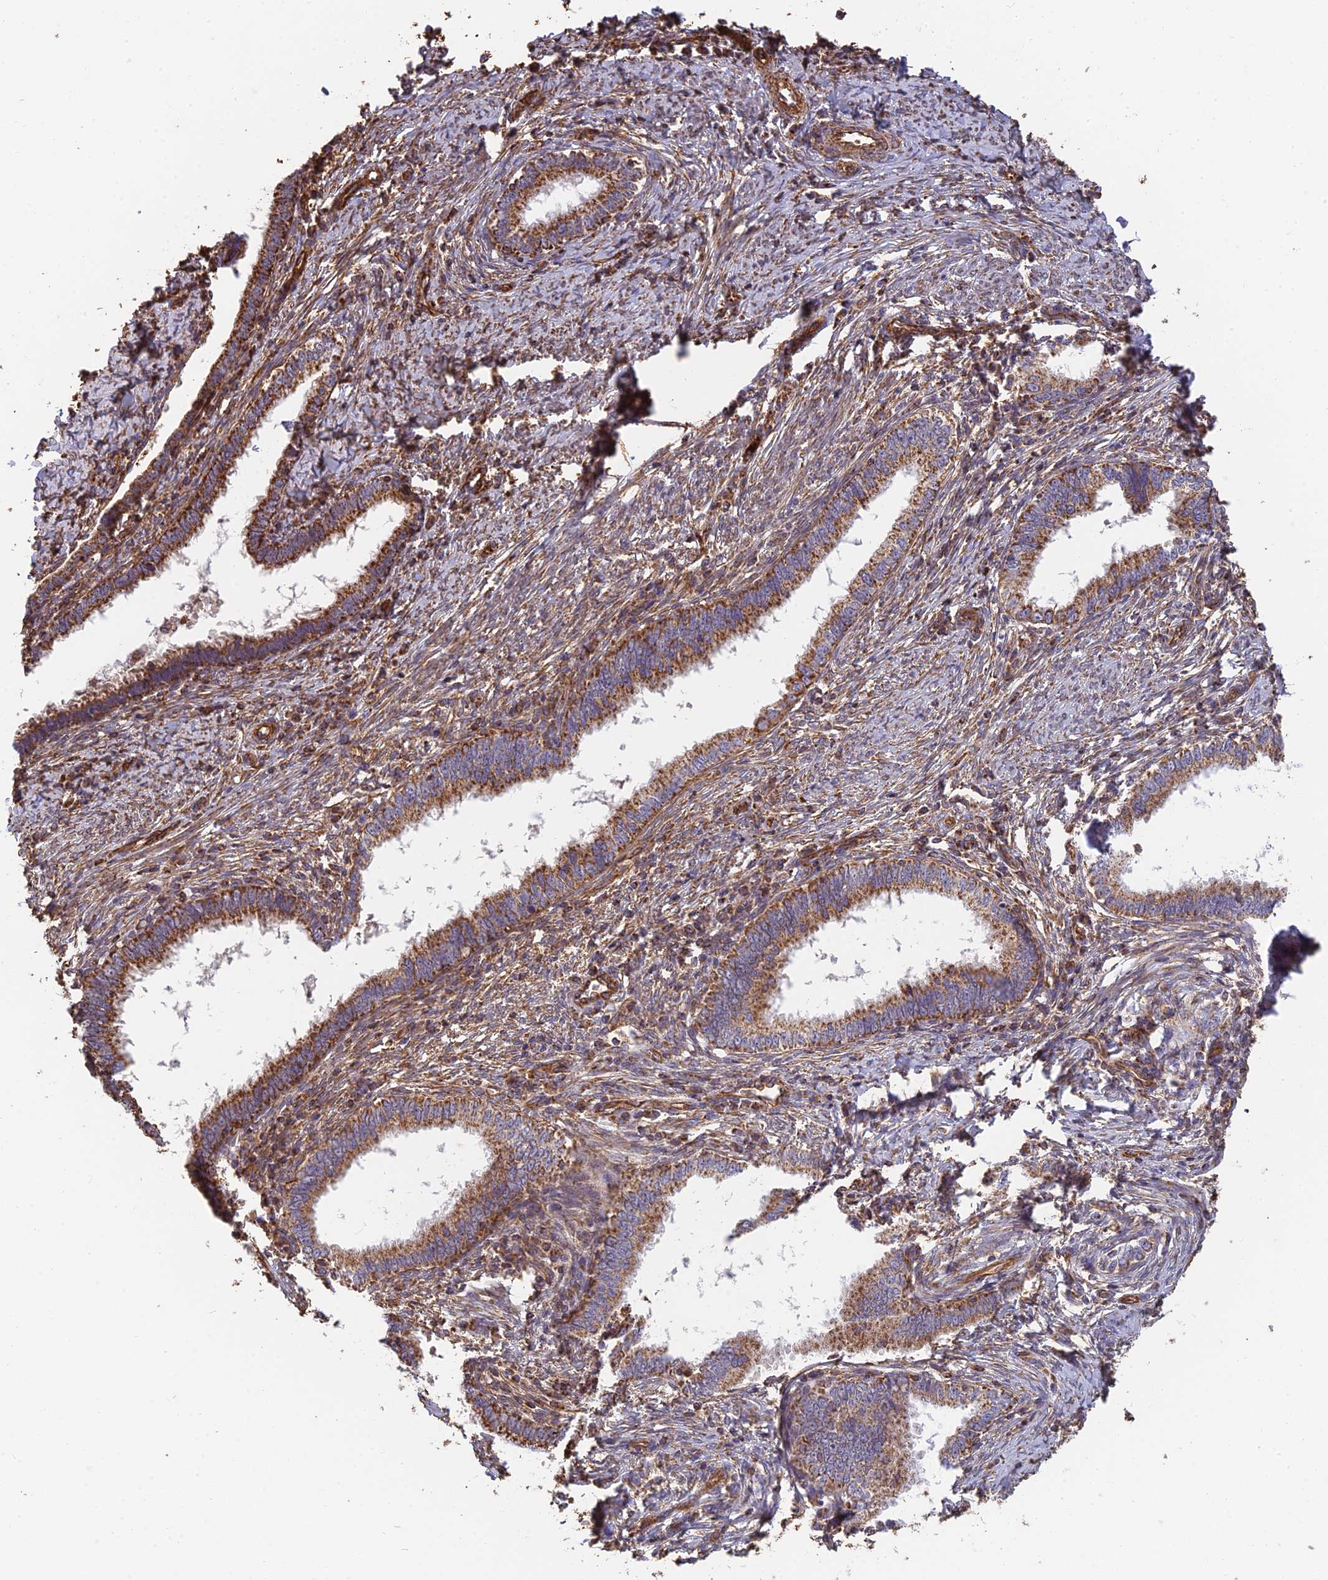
{"staining": {"intensity": "moderate", "quantity": ">75%", "location": "cytoplasmic/membranous"}, "tissue": "cervical cancer", "cell_type": "Tumor cells", "image_type": "cancer", "snomed": [{"axis": "morphology", "description": "Adenocarcinoma, NOS"}, {"axis": "topography", "description": "Cervix"}], "caption": "Brown immunohistochemical staining in cervical cancer (adenocarcinoma) exhibits moderate cytoplasmic/membranous staining in approximately >75% of tumor cells.", "gene": "DSTYK", "patient": {"sex": "female", "age": 36}}